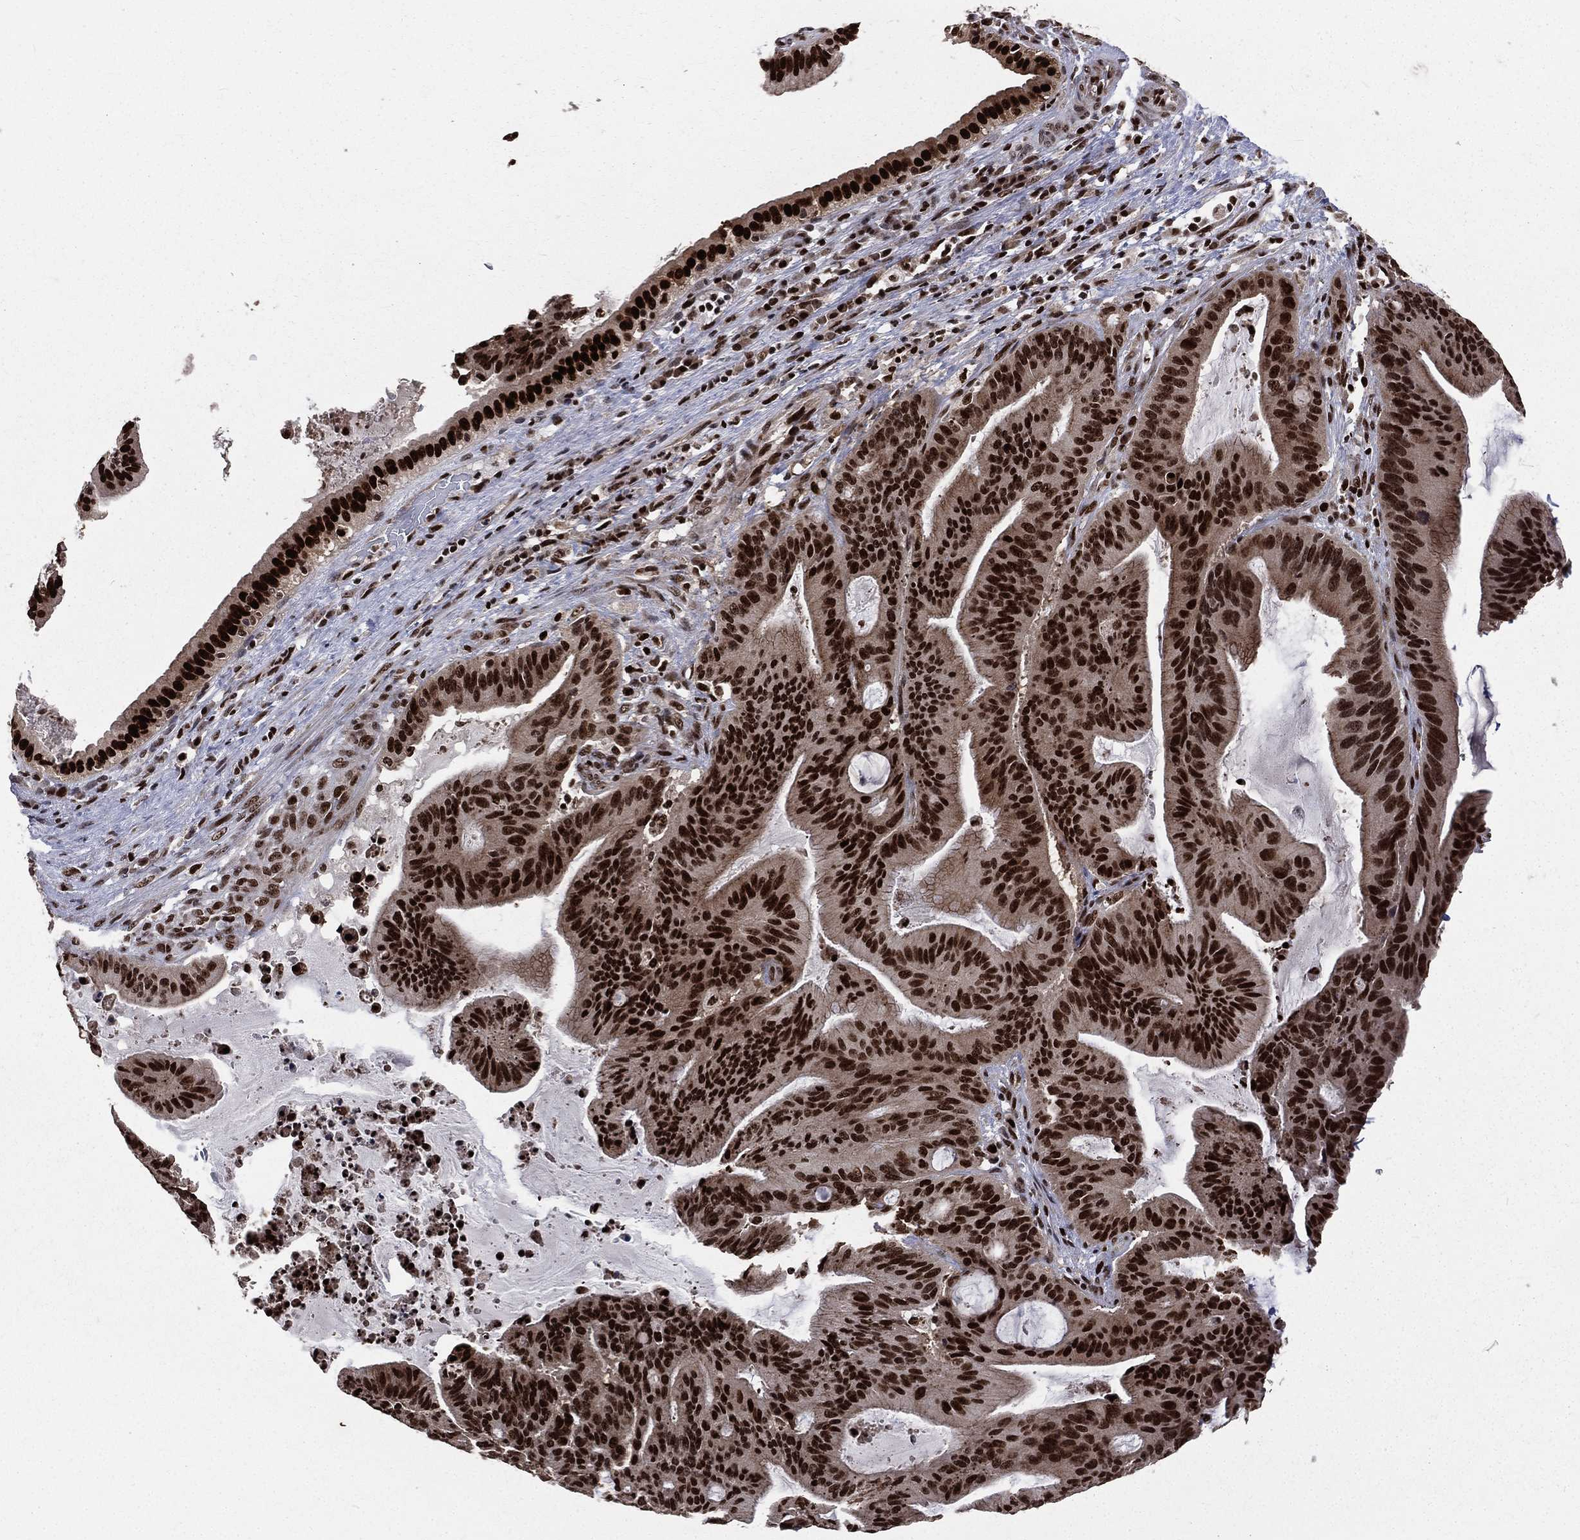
{"staining": {"intensity": "strong", "quantity": ">75%", "location": "nuclear"}, "tissue": "liver cancer", "cell_type": "Tumor cells", "image_type": "cancer", "snomed": [{"axis": "morphology", "description": "Cholangiocarcinoma"}, {"axis": "topography", "description": "Liver"}], "caption": "Liver cancer (cholangiocarcinoma) tissue shows strong nuclear expression in about >75% of tumor cells, visualized by immunohistochemistry.", "gene": "POLB", "patient": {"sex": "female", "age": 73}}